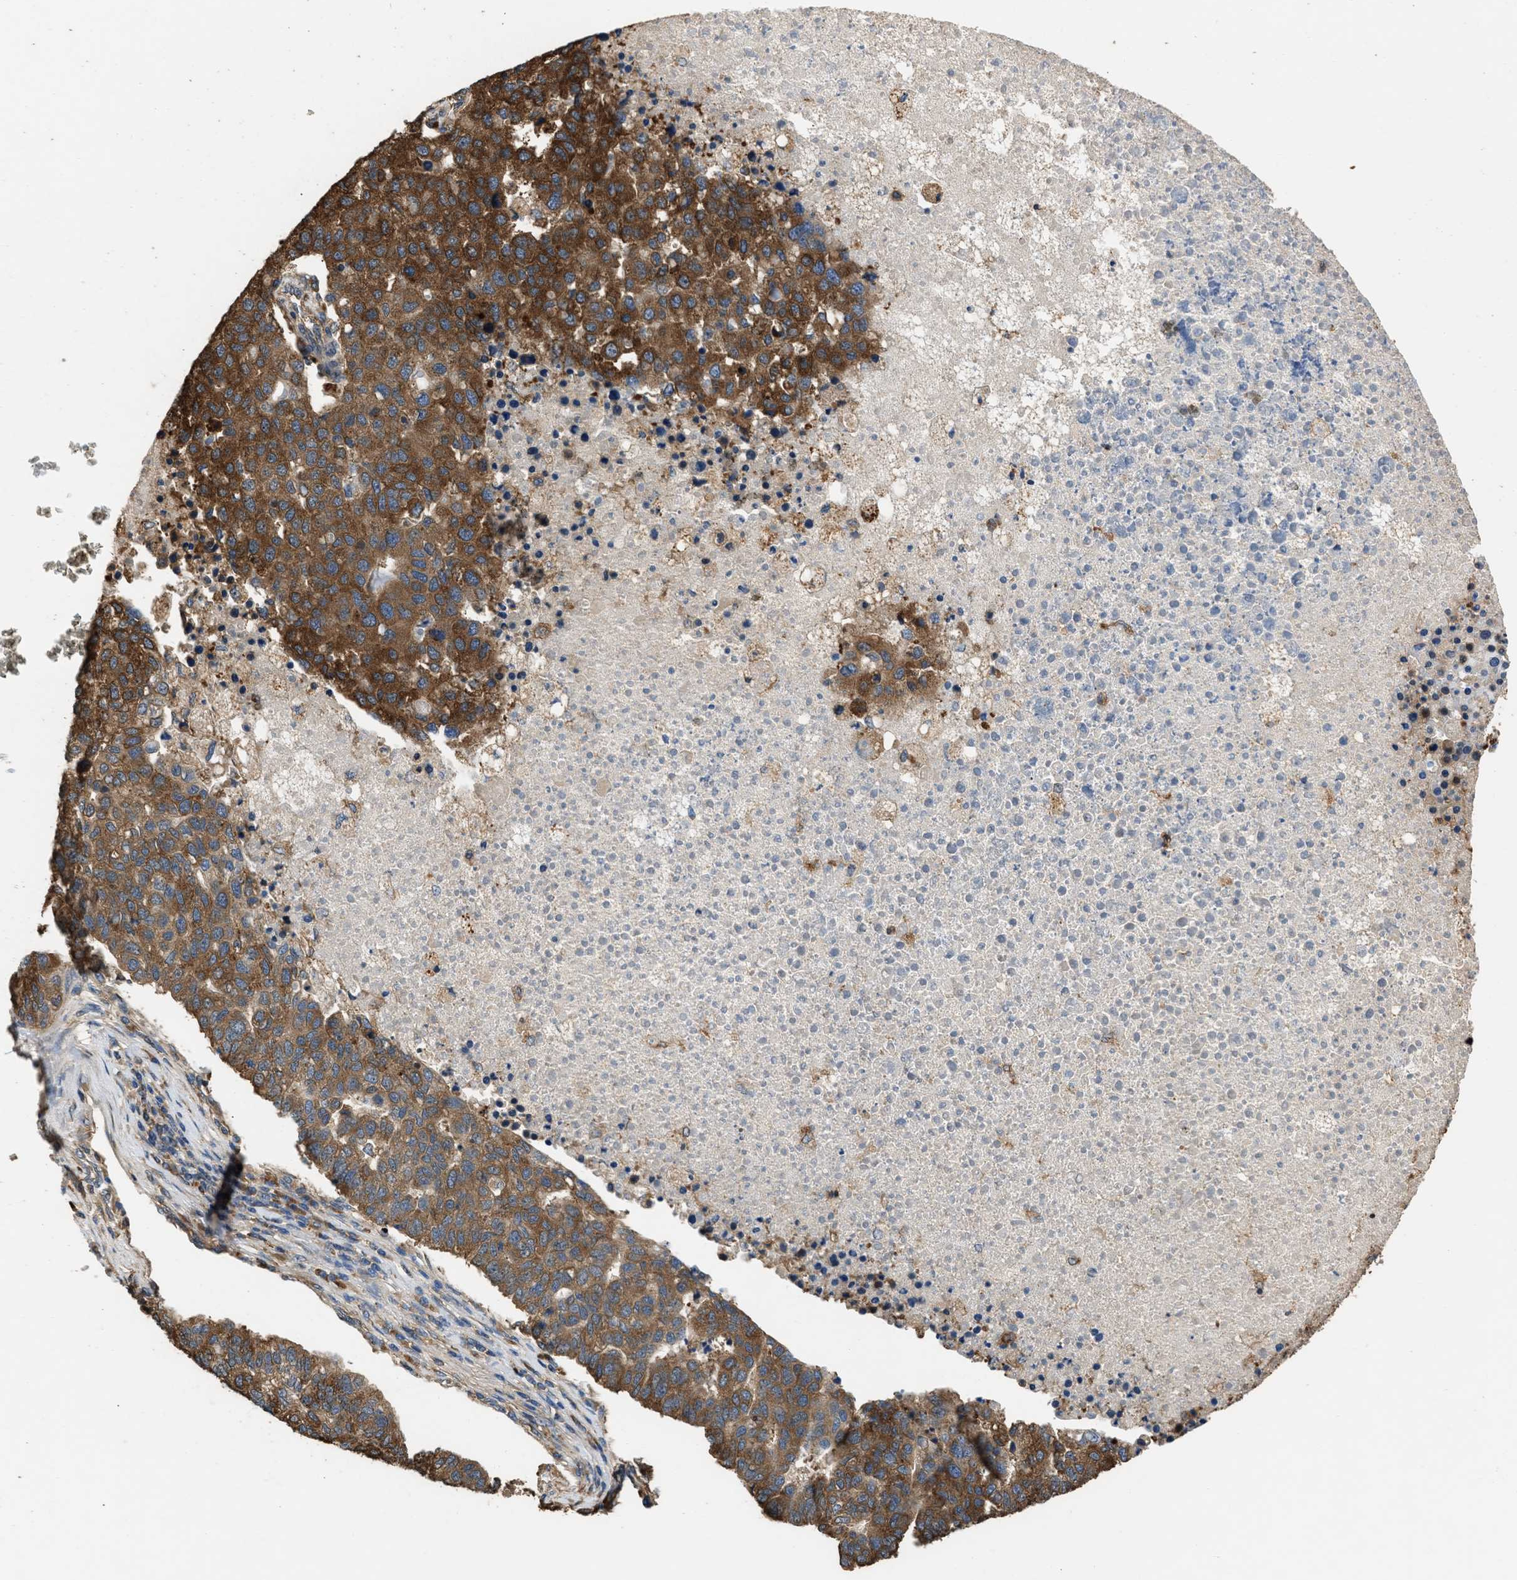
{"staining": {"intensity": "strong", "quantity": ">75%", "location": "cytoplasmic/membranous"}, "tissue": "pancreatic cancer", "cell_type": "Tumor cells", "image_type": "cancer", "snomed": [{"axis": "morphology", "description": "Adenocarcinoma, NOS"}, {"axis": "topography", "description": "Pancreas"}], "caption": "Strong cytoplasmic/membranous expression for a protein is present in about >75% of tumor cells of adenocarcinoma (pancreatic) using immunohistochemistry (IHC).", "gene": "SLC36A4", "patient": {"sex": "female", "age": 61}}